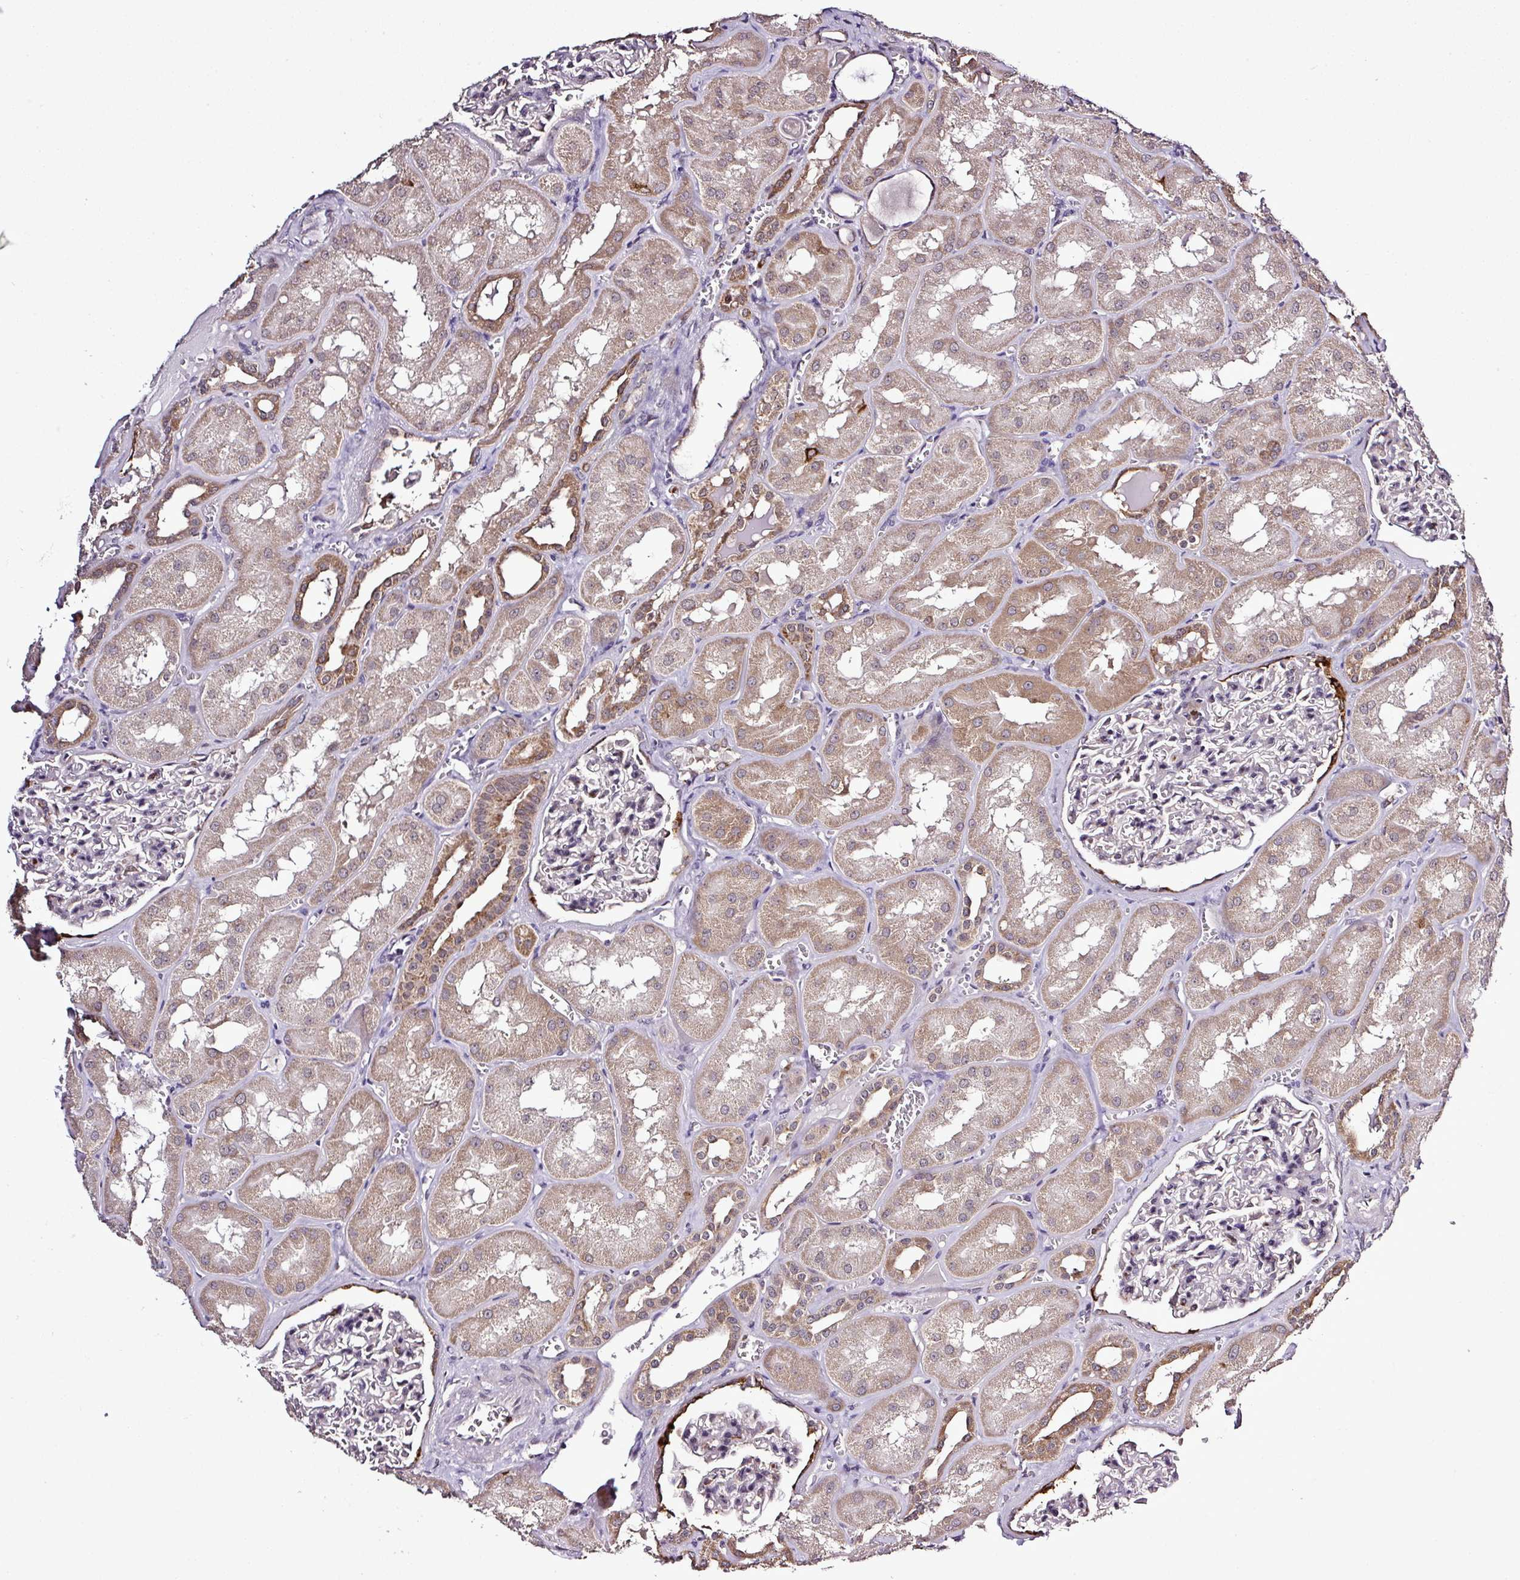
{"staining": {"intensity": "moderate", "quantity": "<25%", "location": "nuclear"}, "tissue": "kidney", "cell_type": "Cells in glomeruli", "image_type": "normal", "snomed": [{"axis": "morphology", "description": "Normal tissue, NOS"}, {"axis": "topography", "description": "Kidney"}], "caption": "Protein analysis of unremarkable kidney reveals moderate nuclear expression in approximately <25% of cells in glomeruli. (brown staining indicates protein expression, while blue staining denotes nuclei).", "gene": "SMCO4", "patient": {"sex": "male", "age": 61}}